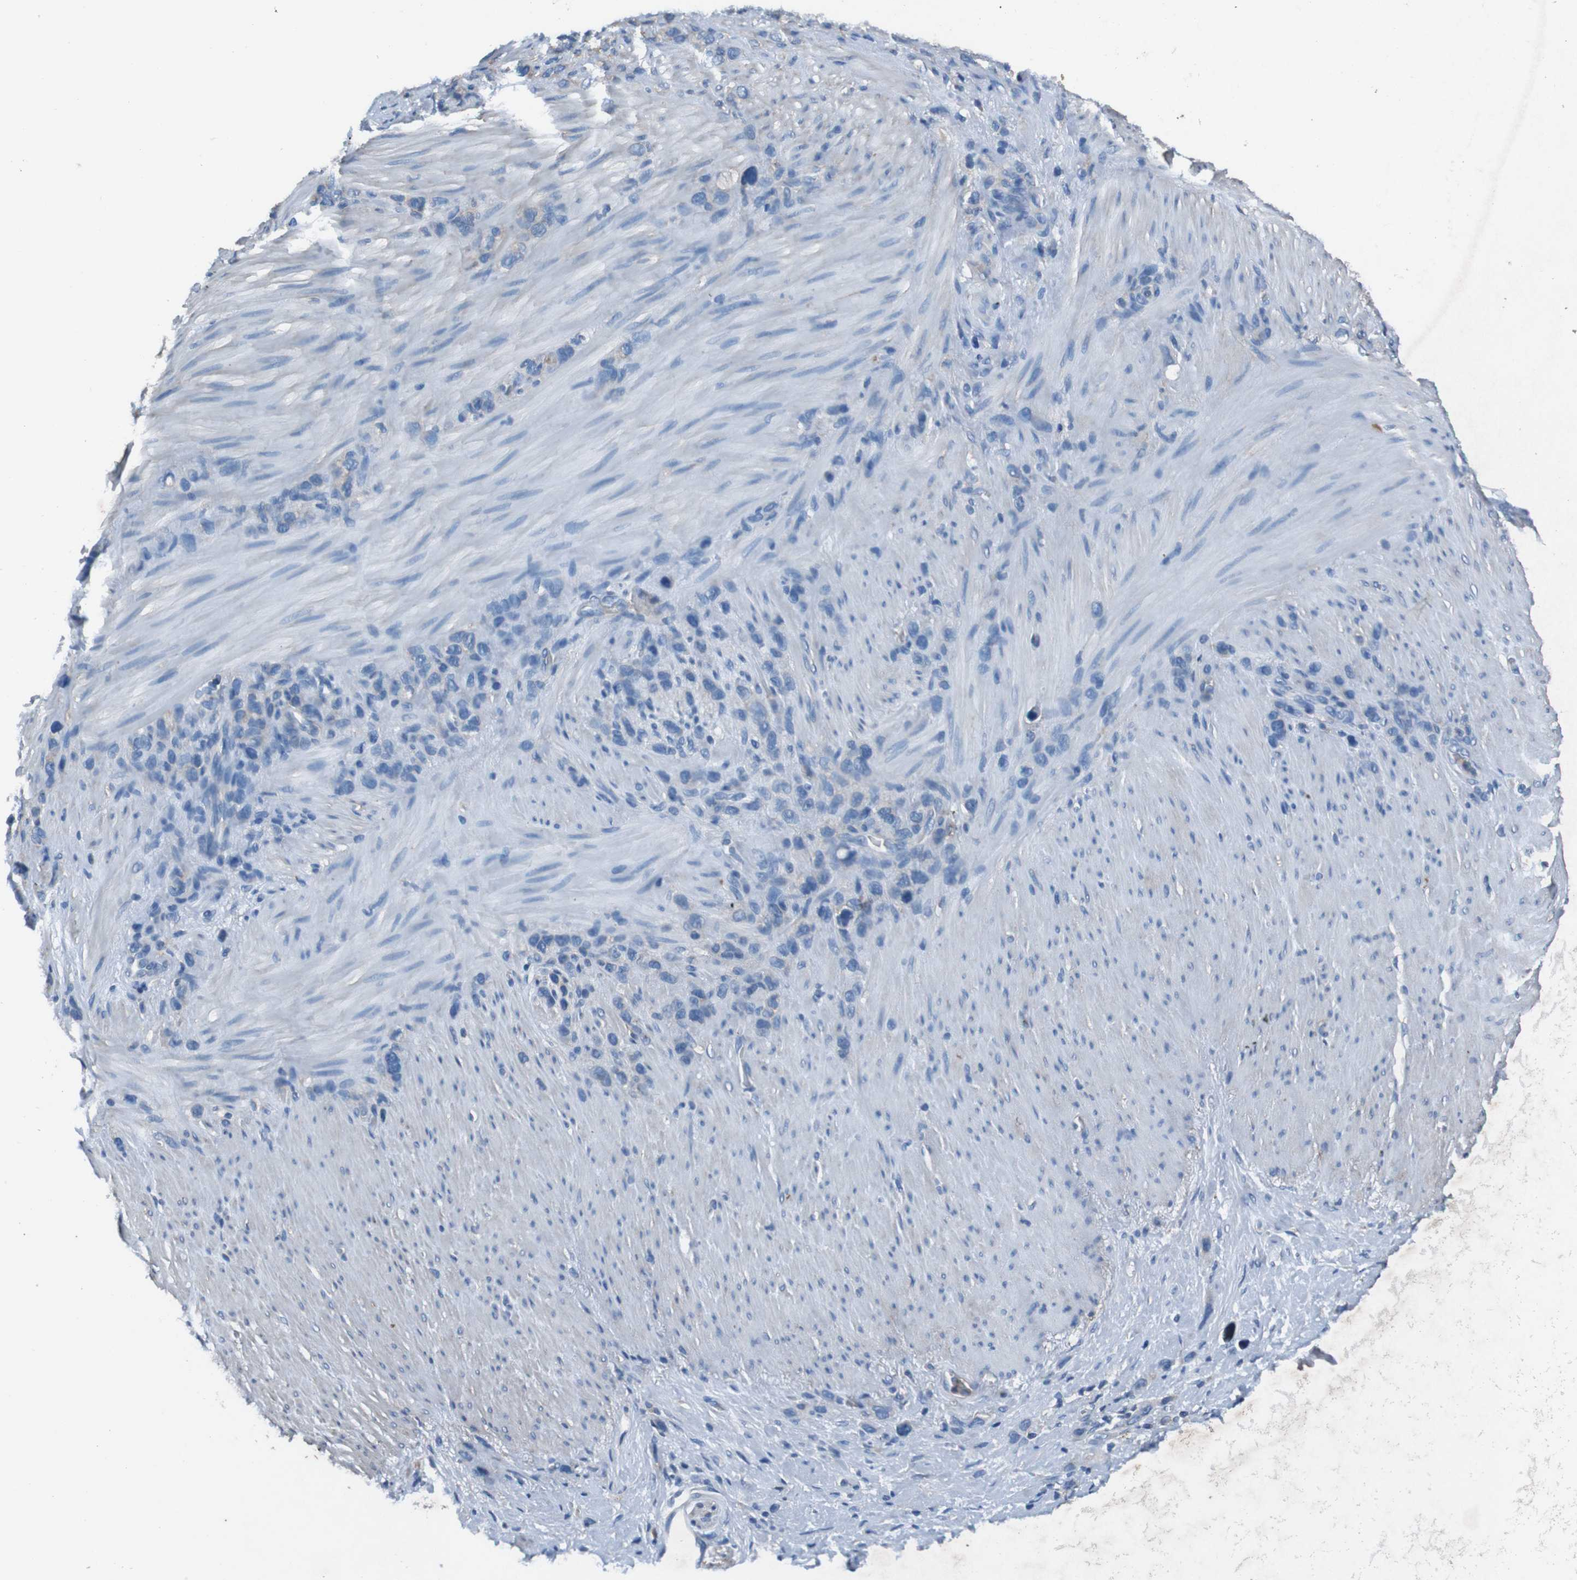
{"staining": {"intensity": "negative", "quantity": "none", "location": "none"}, "tissue": "stomach cancer", "cell_type": "Tumor cells", "image_type": "cancer", "snomed": [{"axis": "morphology", "description": "Adenocarcinoma, NOS"}, {"axis": "morphology", "description": "Adenocarcinoma, High grade"}, {"axis": "topography", "description": "Stomach, upper"}, {"axis": "topography", "description": "Stomach, lower"}], "caption": "High magnification brightfield microscopy of adenocarcinoma (high-grade) (stomach) stained with DAB (3,3'-diaminobenzidine) (brown) and counterstained with hematoxylin (blue): tumor cells show no significant staining. Brightfield microscopy of immunohistochemistry (IHC) stained with DAB (brown) and hematoxylin (blue), captured at high magnification.", "gene": "RAB5B", "patient": {"sex": "female", "age": 65}}